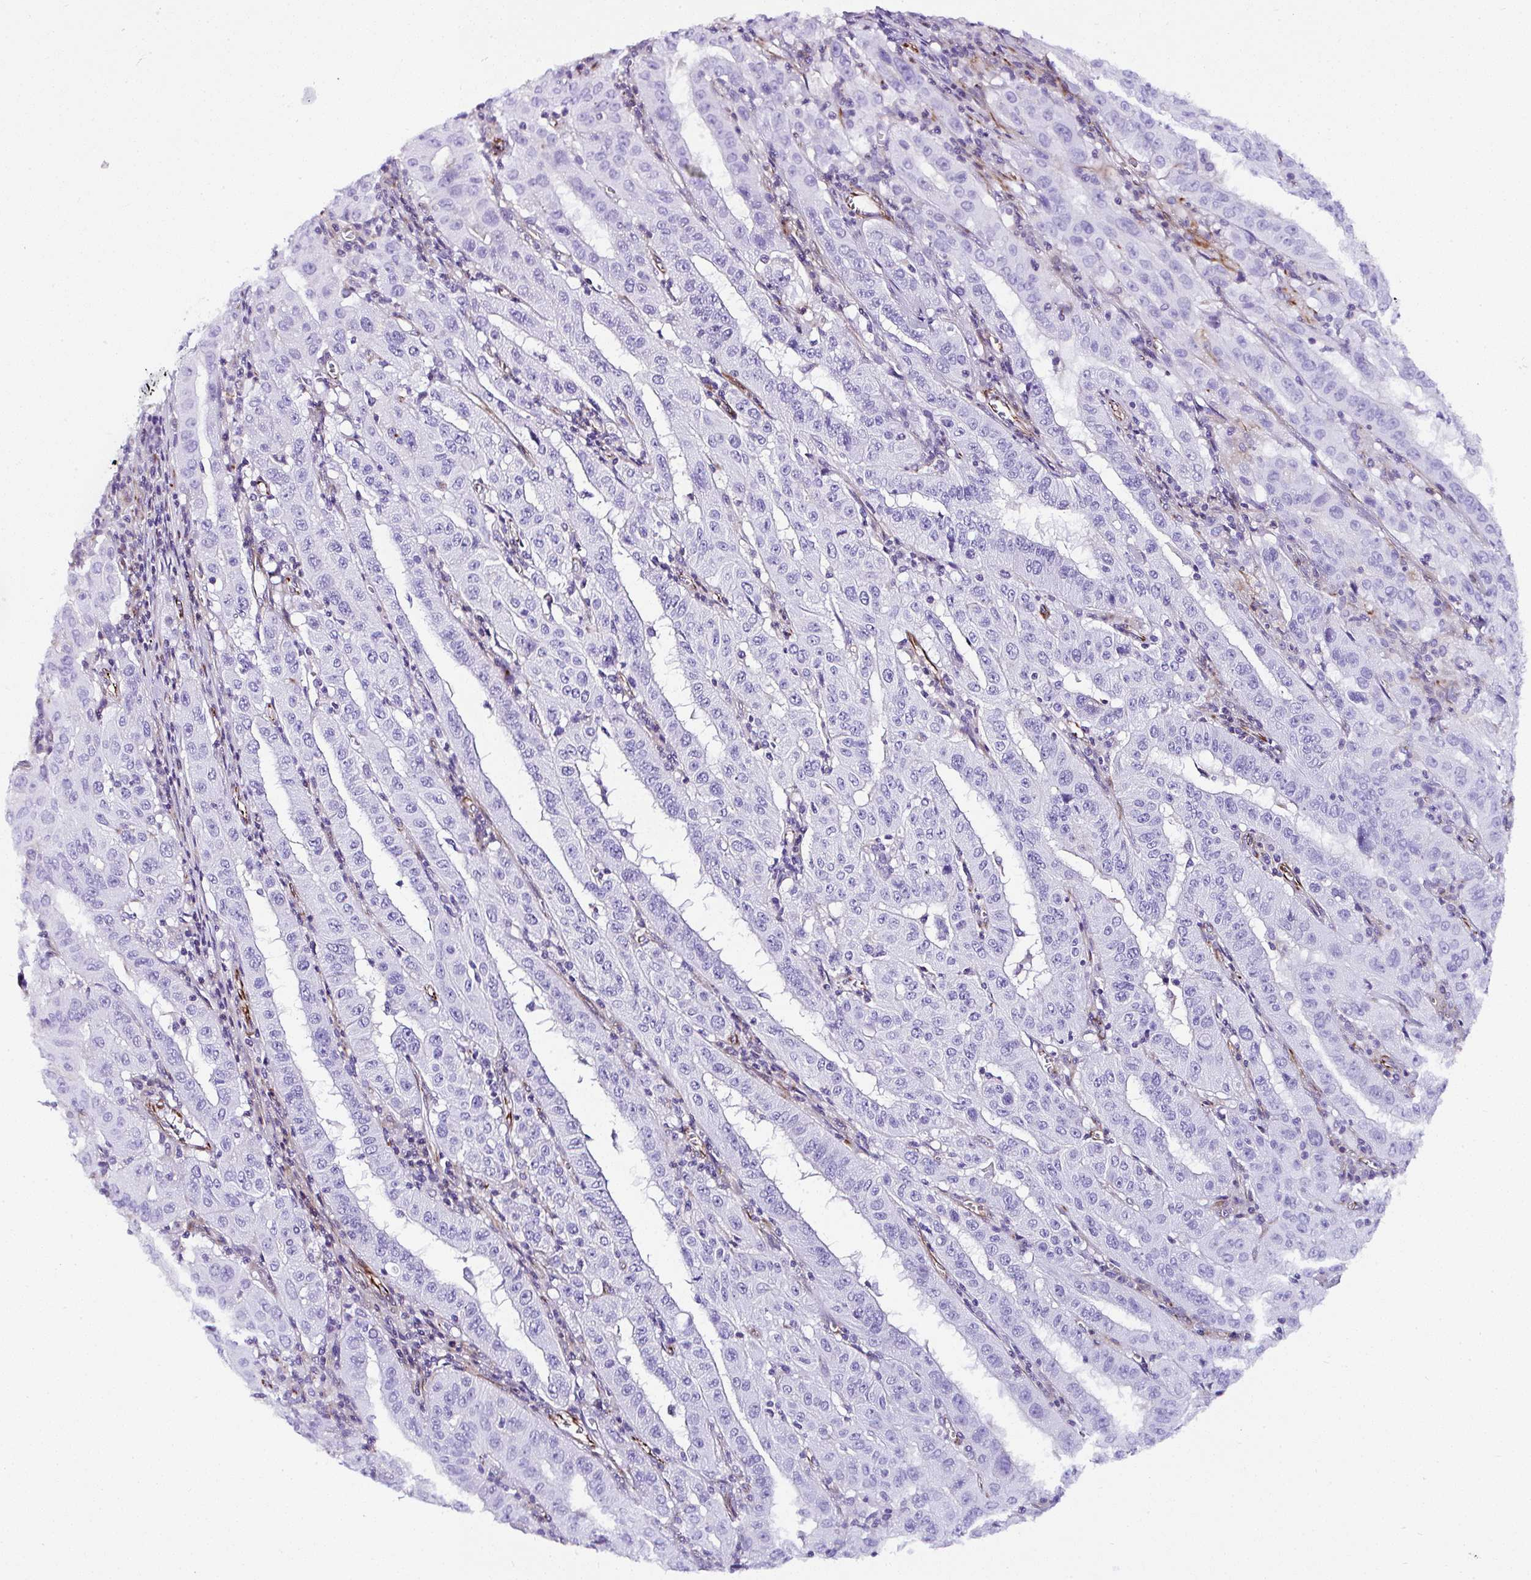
{"staining": {"intensity": "negative", "quantity": "none", "location": "none"}, "tissue": "pancreatic cancer", "cell_type": "Tumor cells", "image_type": "cancer", "snomed": [{"axis": "morphology", "description": "Adenocarcinoma, NOS"}, {"axis": "topography", "description": "Pancreas"}], "caption": "Immunohistochemistry (IHC) histopathology image of human pancreatic adenocarcinoma stained for a protein (brown), which displays no positivity in tumor cells. The staining was performed using DAB to visualize the protein expression in brown, while the nuclei were stained in blue with hematoxylin (Magnification: 20x).", "gene": "DEPDC5", "patient": {"sex": "male", "age": 63}}